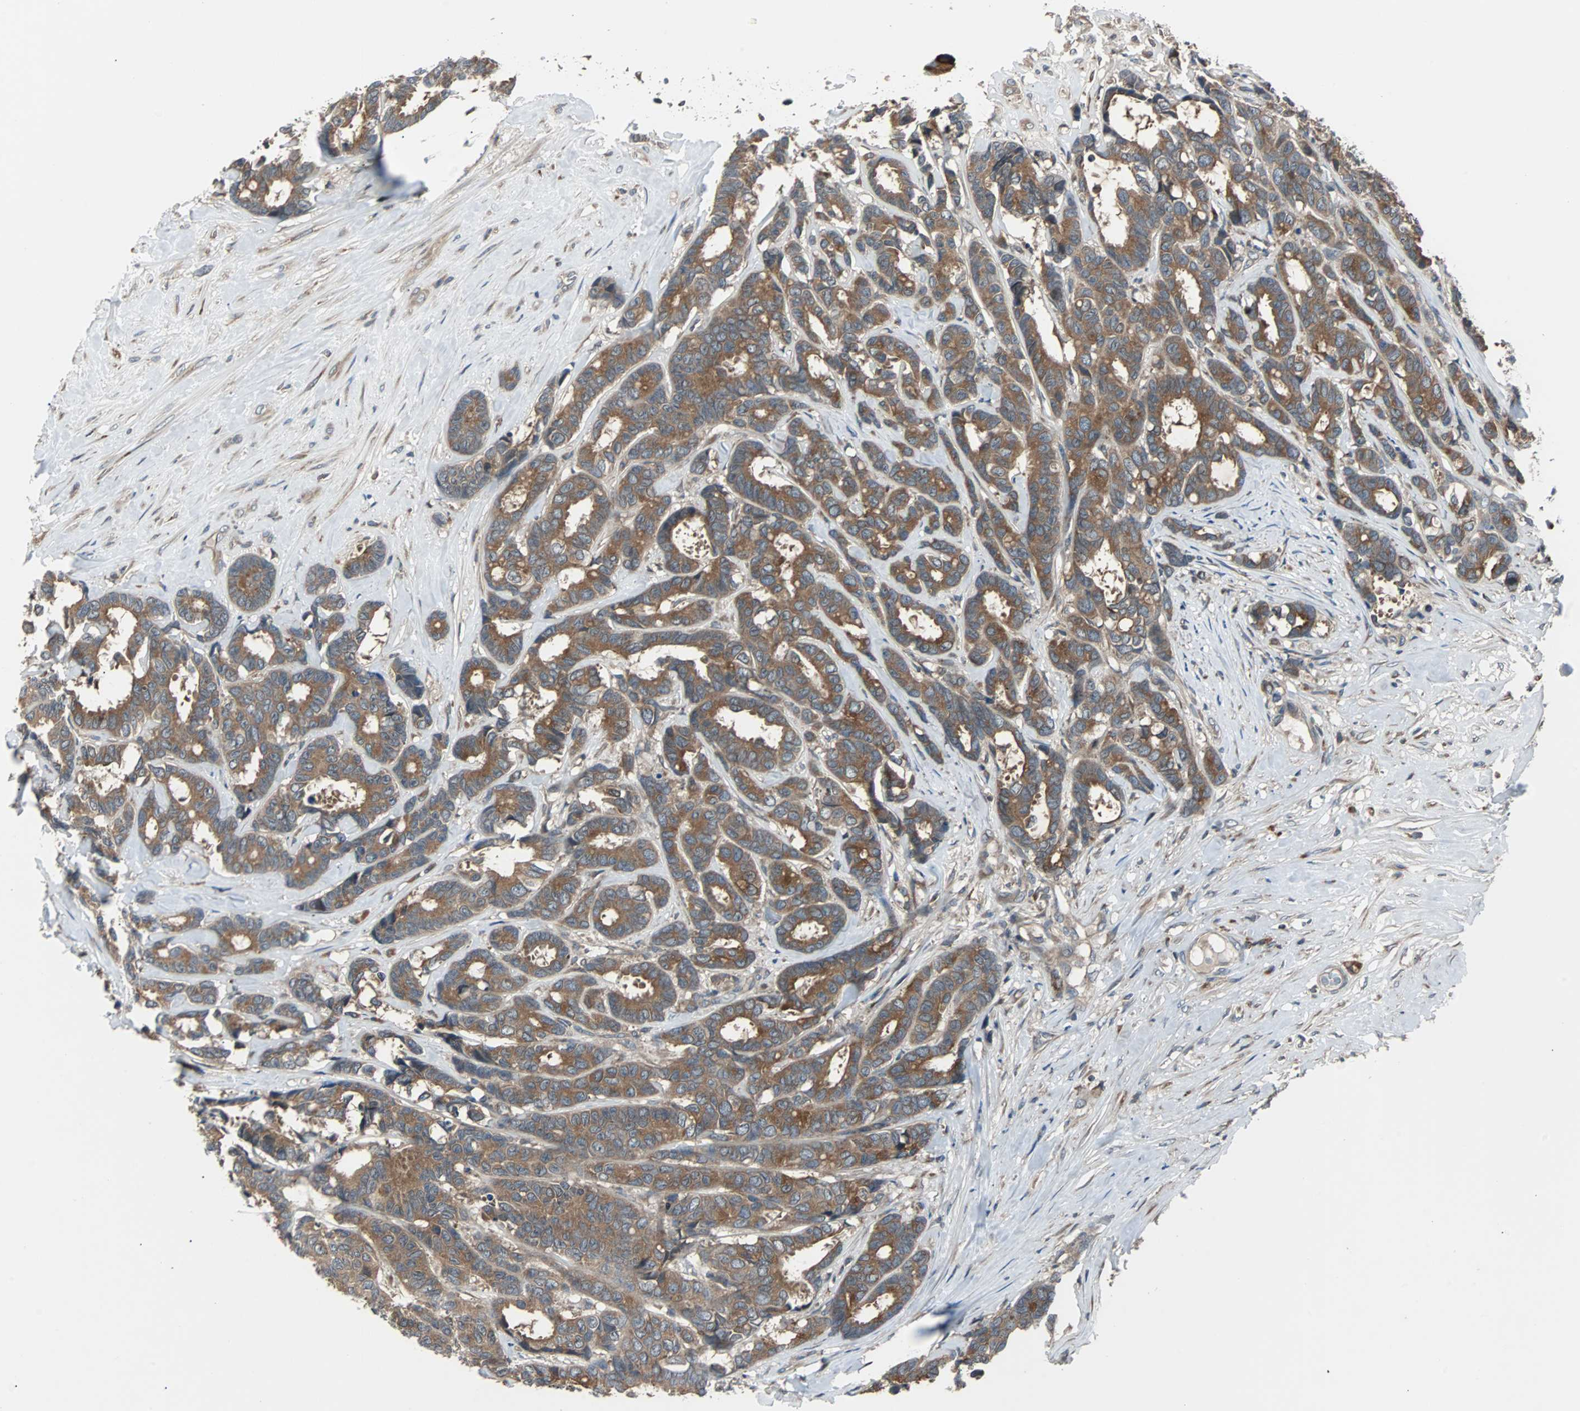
{"staining": {"intensity": "moderate", "quantity": ">75%", "location": "cytoplasmic/membranous"}, "tissue": "breast cancer", "cell_type": "Tumor cells", "image_type": "cancer", "snomed": [{"axis": "morphology", "description": "Duct carcinoma"}, {"axis": "topography", "description": "Breast"}], "caption": "Immunohistochemical staining of human breast cancer displays medium levels of moderate cytoplasmic/membranous expression in about >75% of tumor cells.", "gene": "ARF1", "patient": {"sex": "female", "age": 87}}